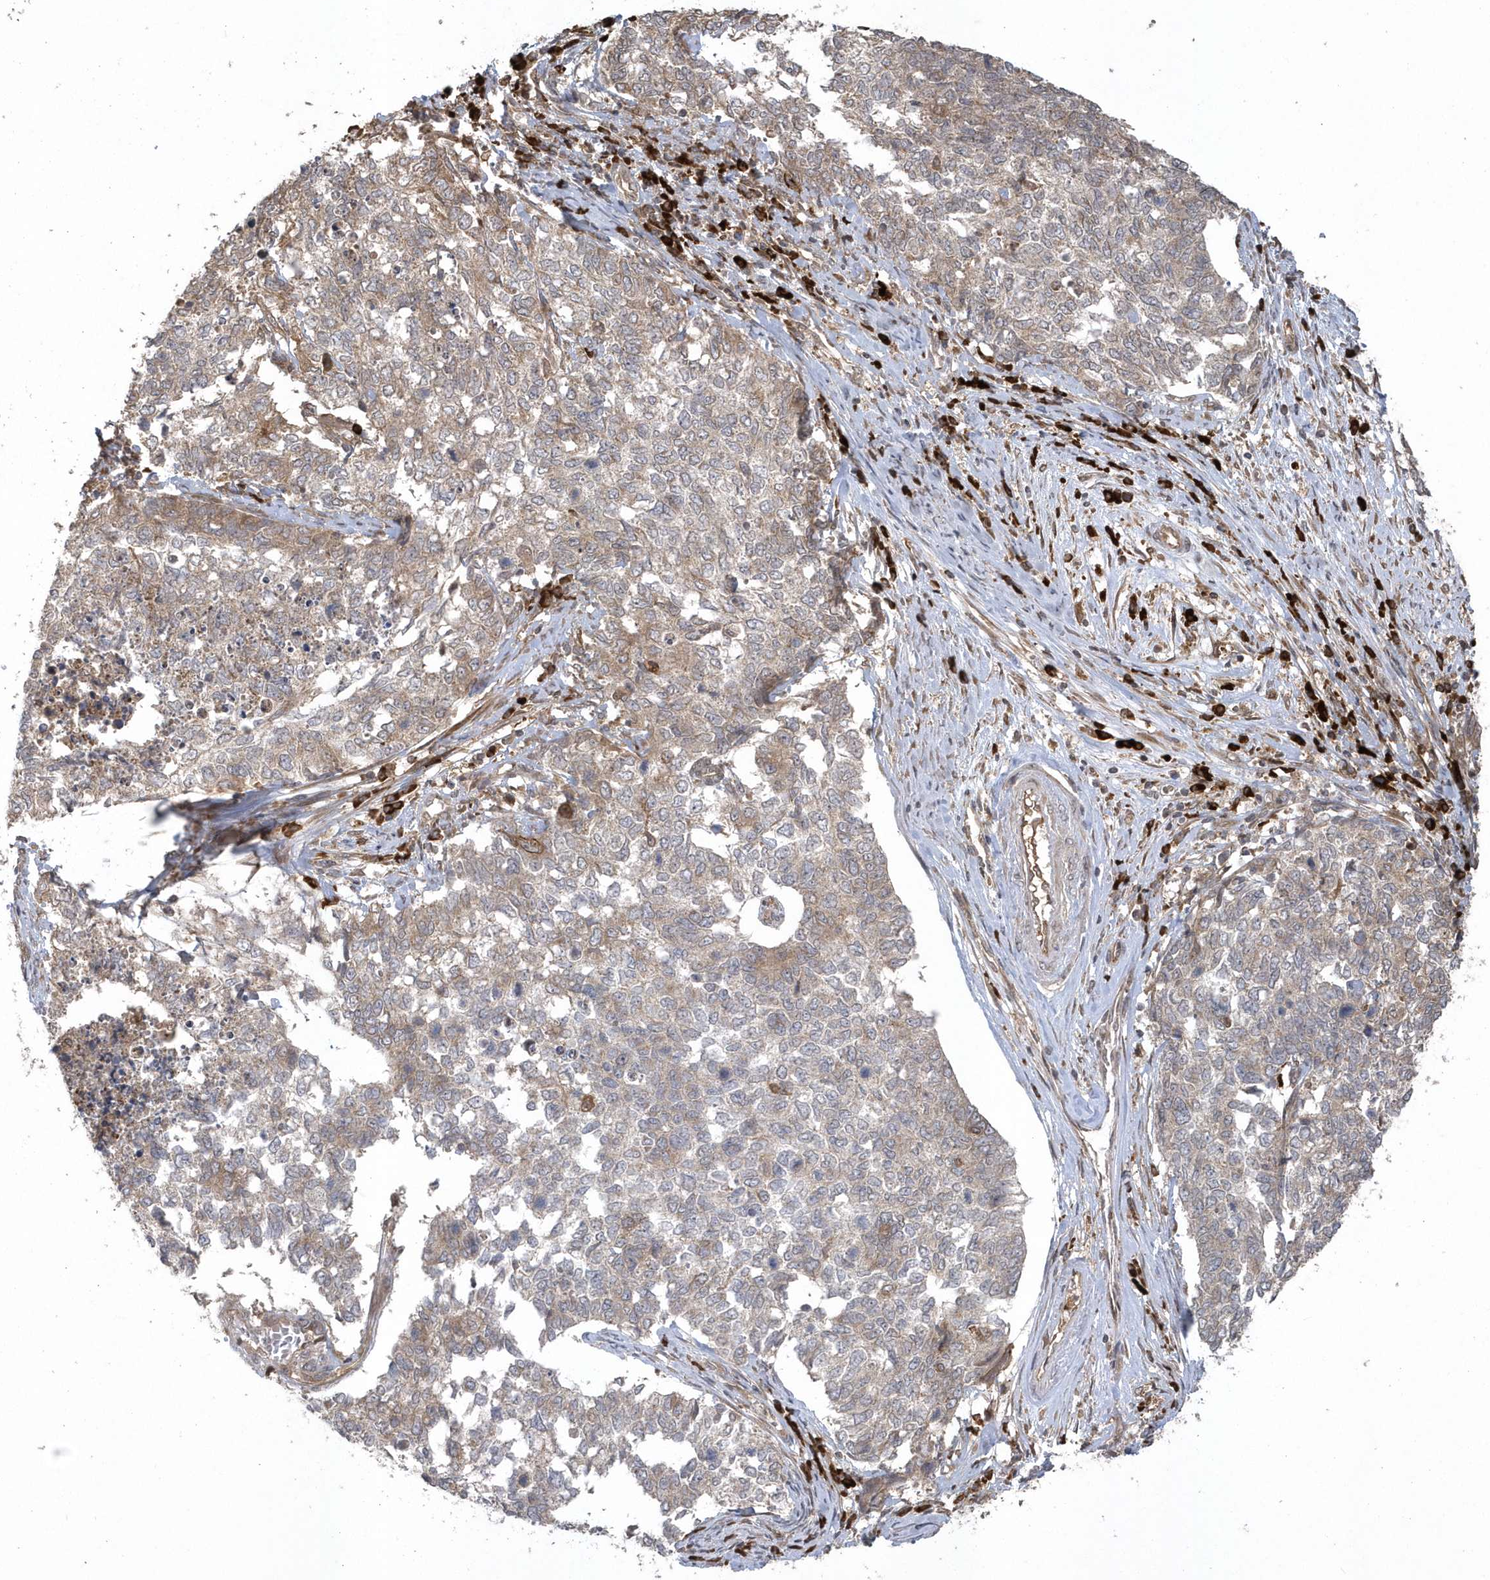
{"staining": {"intensity": "weak", "quantity": "<25%", "location": "cytoplasmic/membranous"}, "tissue": "cervical cancer", "cell_type": "Tumor cells", "image_type": "cancer", "snomed": [{"axis": "morphology", "description": "Squamous cell carcinoma, NOS"}, {"axis": "topography", "description": "Cervix"}], "caption": "IHC histopathology image of neoplastic tissue: cervical cancer stained with DAB (3,3'-diaminobenzidine) shows no significant protein staining in tumor cells.", "gene": "HERPUD1", "patient": {"sex": "female", "age": 63}}